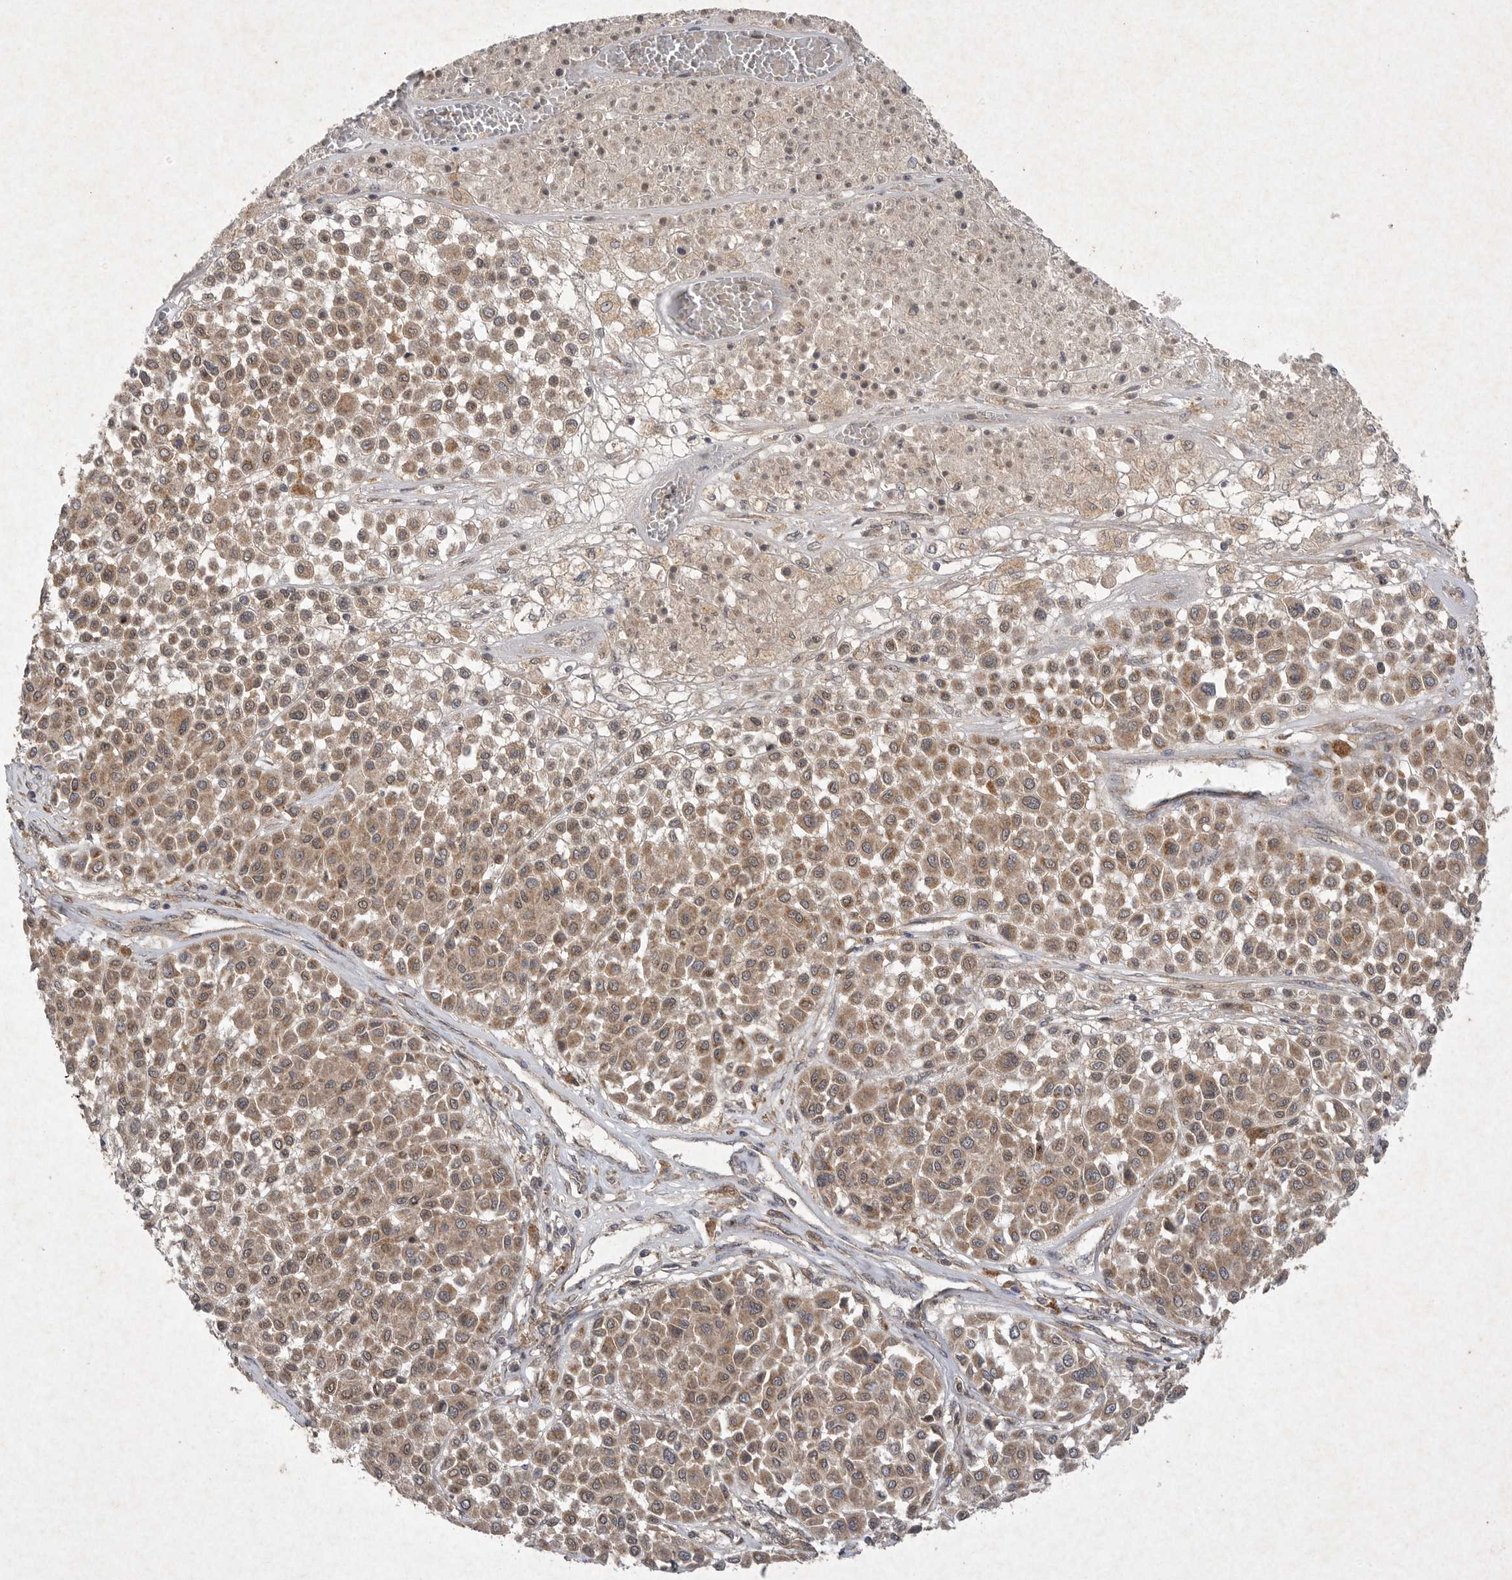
{"staining": {"intensity": "moderate", "quantity": ">75%", "location": "cytoplasmic/membranous"}, "tissue": "melanoma", "cell_type": "Tumor cells", "image_type": "cancer", "snomed": [{"axis": "morphology", "description": "Malignant melanoma, Metastatic site"}, {"axis": "topography", "description": "Soft tissue"}], "caption": "Melanoma stained with a brown dye exhibits moderate cytoplasmic/membranous positive positivity in approximately >75% of tumor cells.", "gene": "DDR1", "patient": {"sex": "male", "age": 41}}